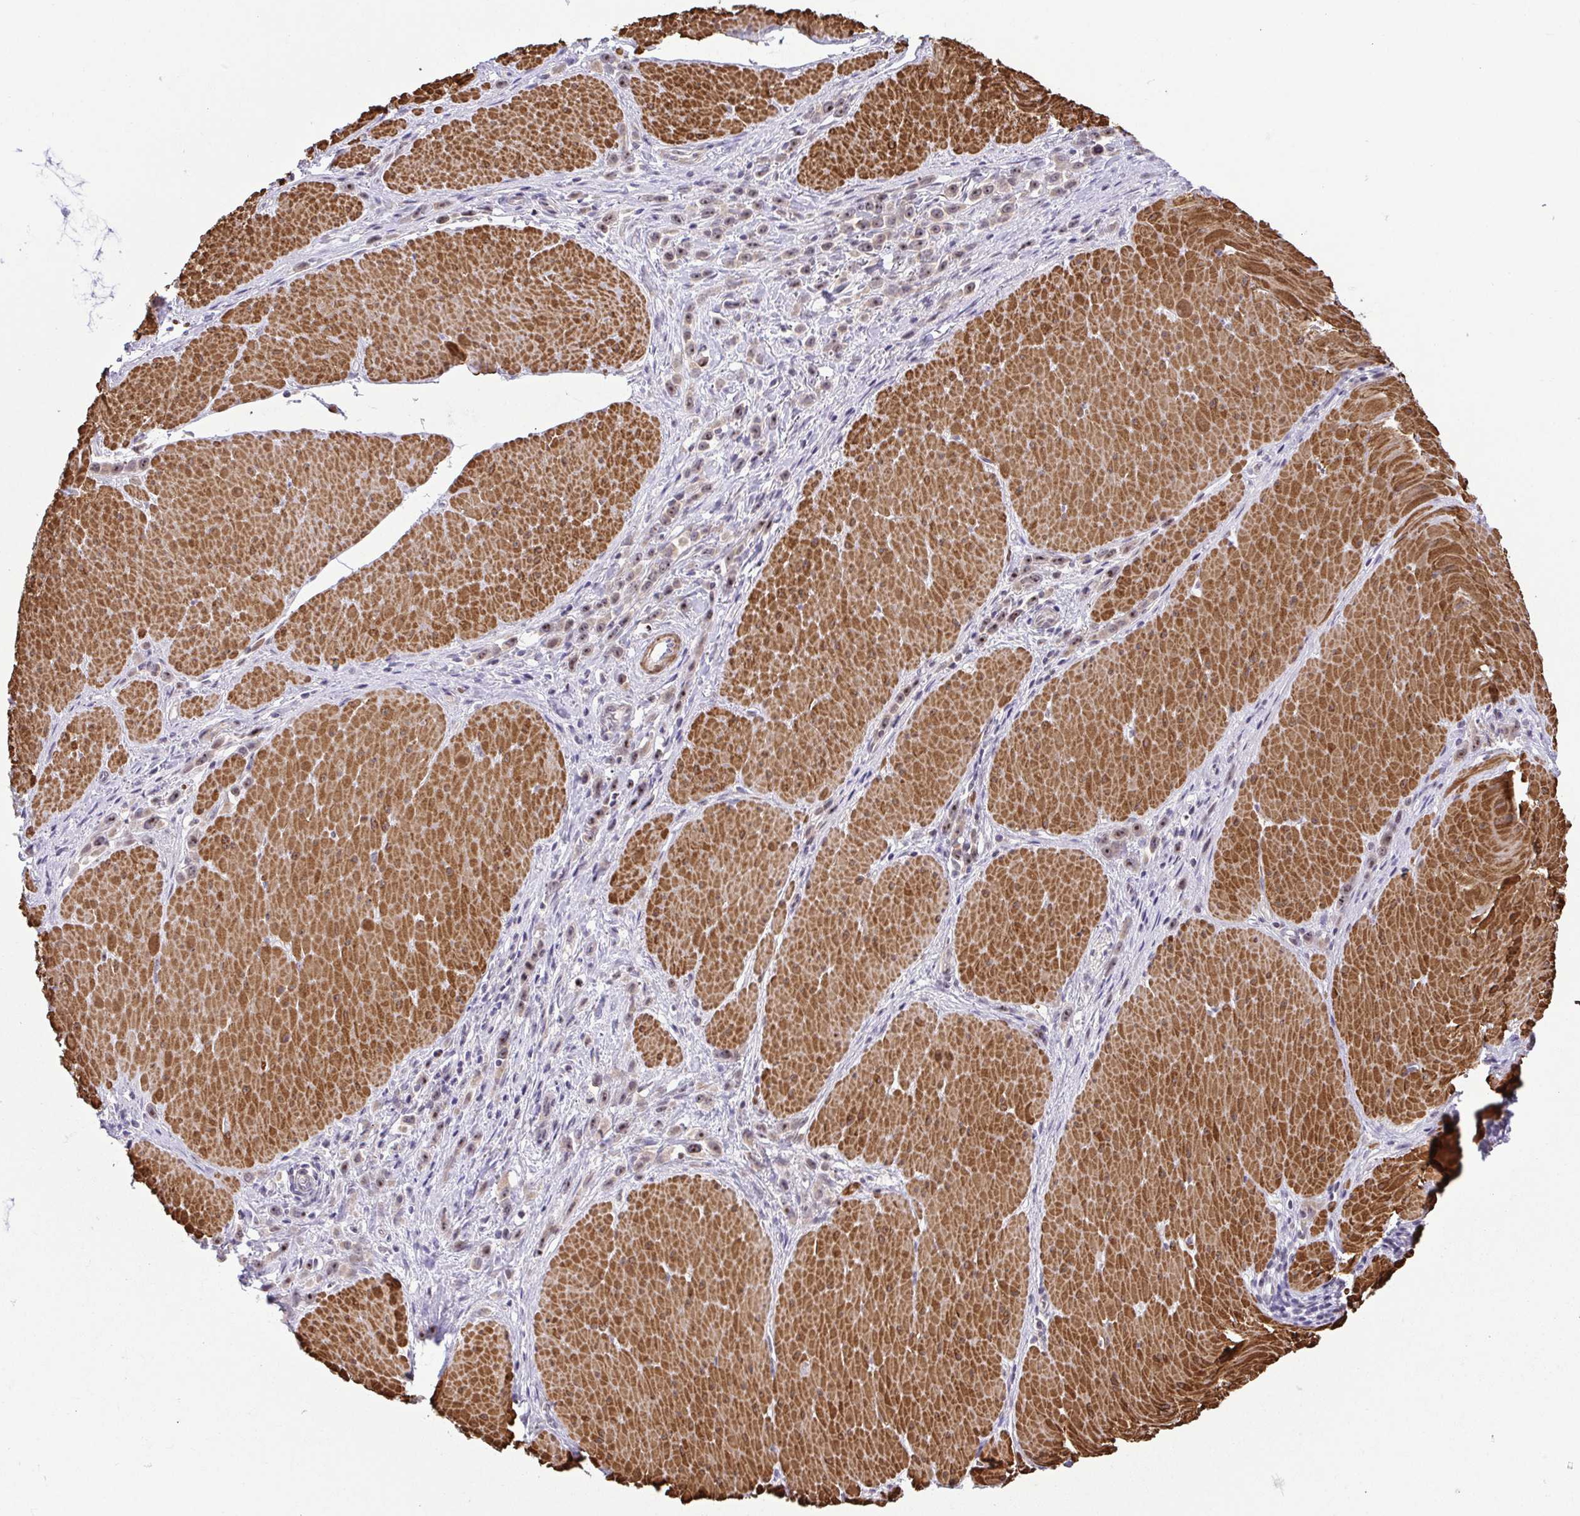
{"staining": {"intensity": "weak", "quantity": "25%-75%", "location": "nuclear"}, "tissue": "stomach cancer", "cell_type": "Tumor cells", "image_type": "cancer", "snomed": [{"axis": "morphology", "description": "Adenocarcinoma, NOS"}, {"axis": "topography", "description": "Stomach"}], "caption": "Protein expression analysis of human adenocarcinoma (stomach) reveals weak nuclear expression in approximately 25%-75% of tumor cells. The protein is shown in brown color, while the nuclei are stained blue.", "gene": "RSL24D1", "patient": {"sex": "male", "age": 47}}